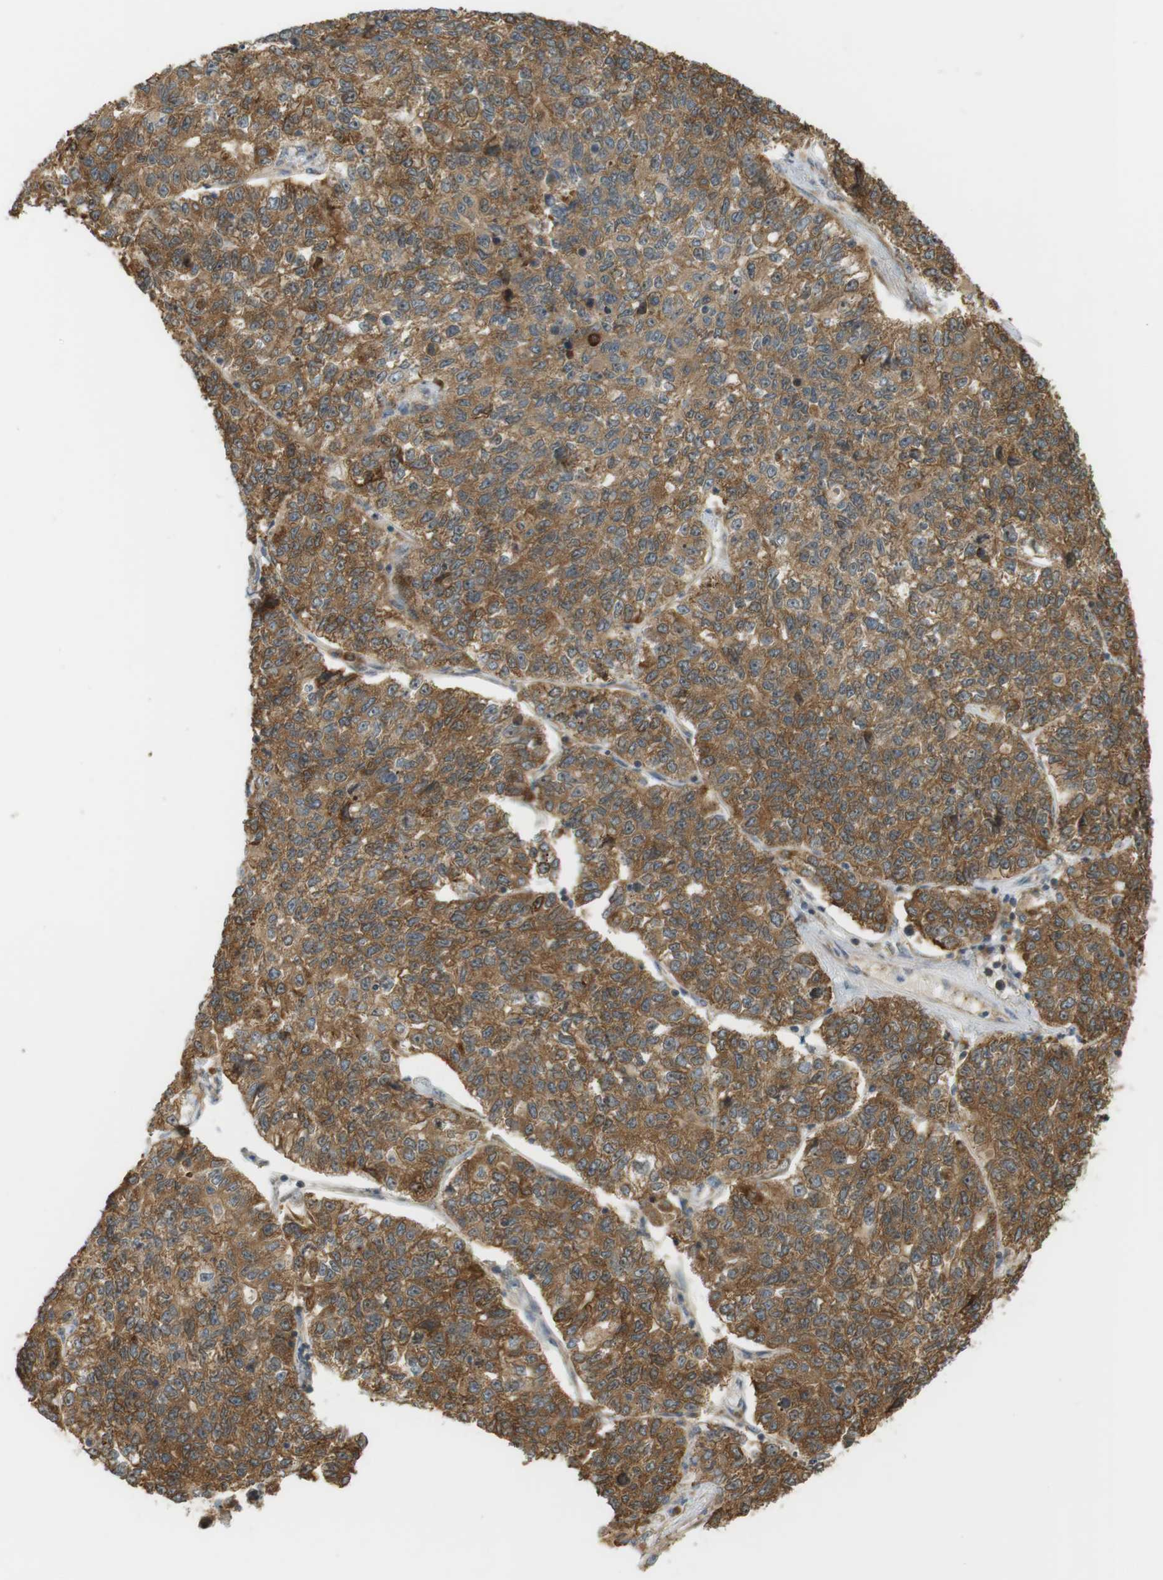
{"staining": {"intensity": "moderate", "quantity": ">75%", "location": "cytoplasmic/membranous"}, "tissue": "lung cancer", "cell_type": "Tumor cells", "image_type": "cancer", "snomed": [{"axis": "morphology", "description": "Adenocarcinoma, NOS"}, {"axis": "topography", "description": "Lung"}], "caption": "An immunohistochemistry (IHC) photomicrograph of neoplastic tissue is shown. Protein staining in brown highlights moderate cytoplasmic/membranous positivity in lung cancer (adenocarcinoma) within tumor cells.", "gene": "PA2G4", "patient": {"sex": "male", "age": 49}}